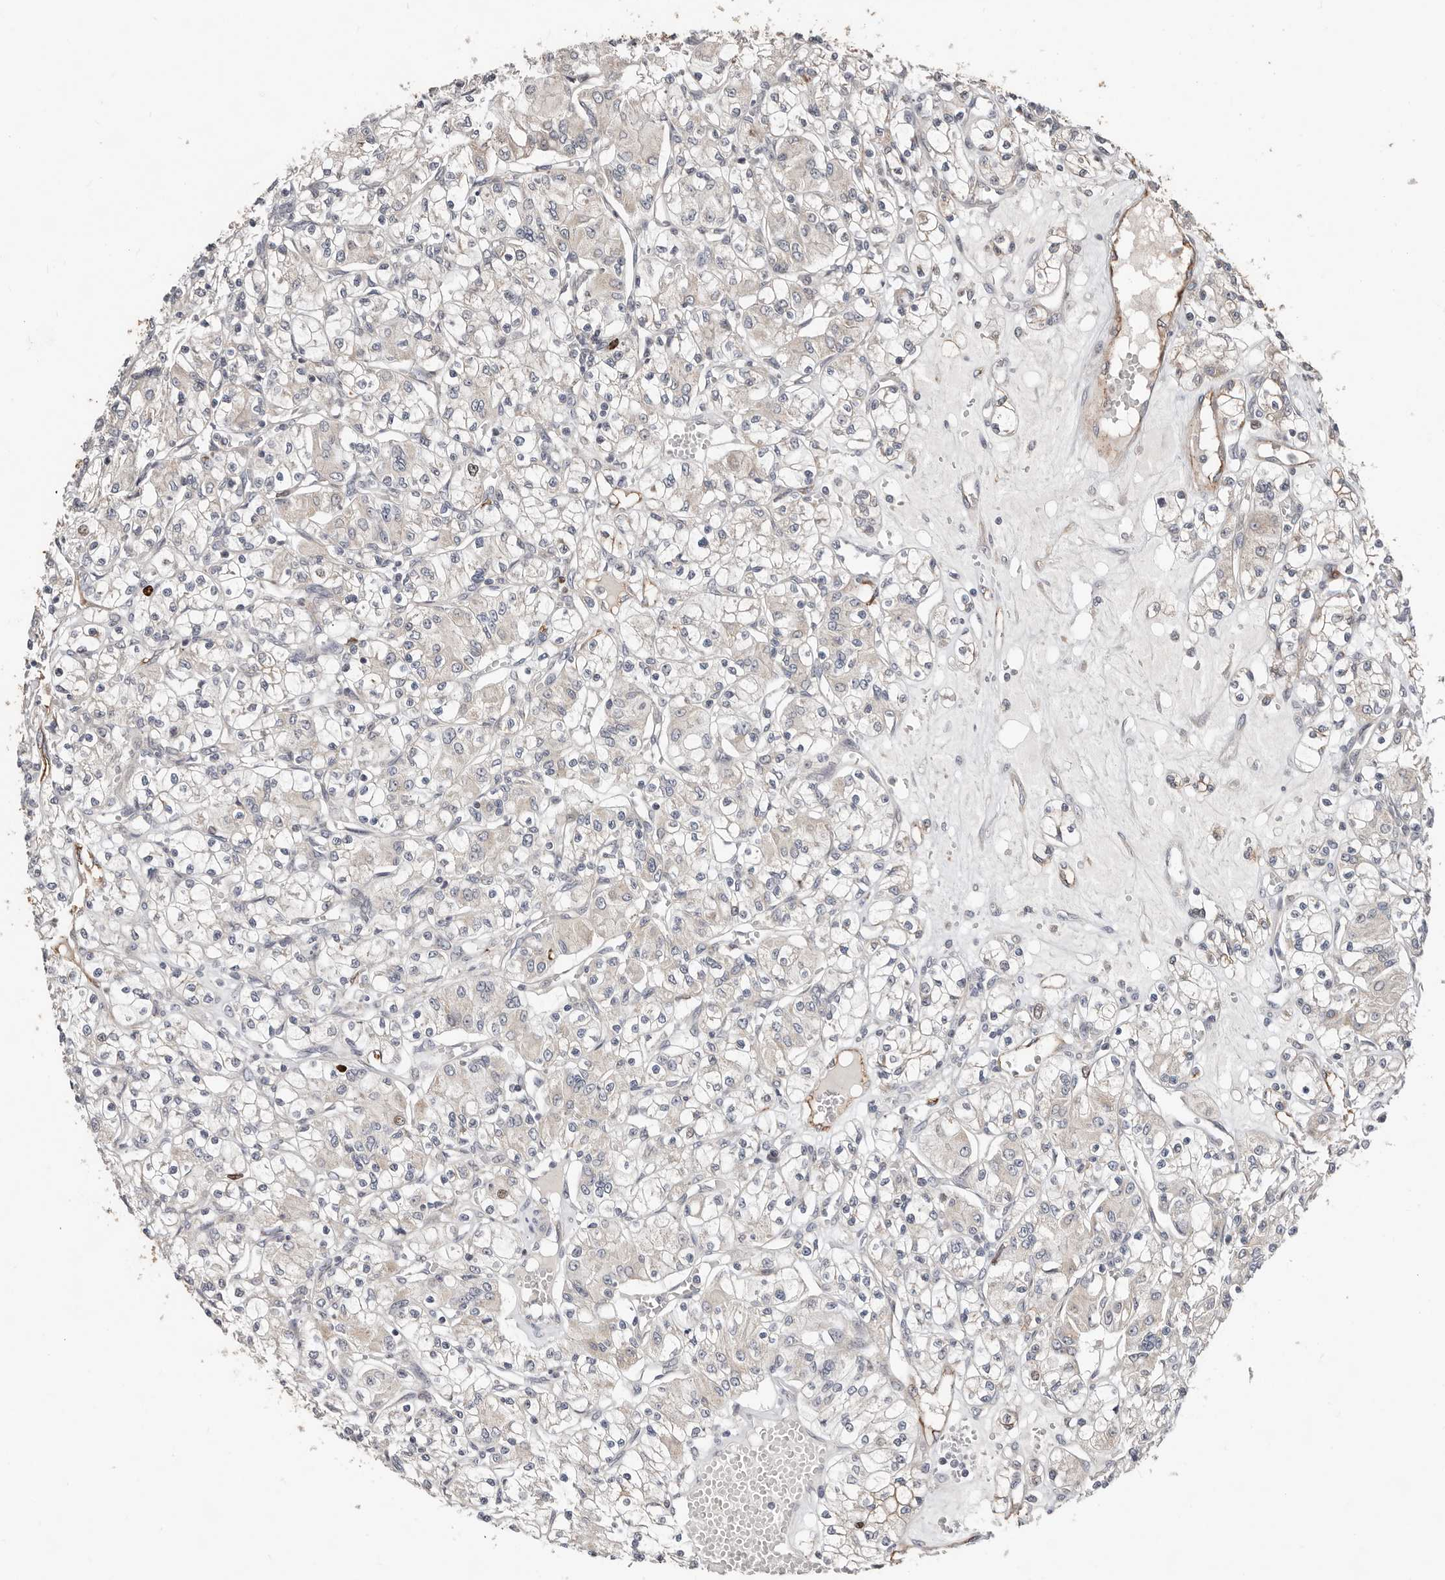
{"staining": {"intensity": "moderate", "quantity": "<25%", "location": "cytoplasmic/membranous"}, "tissue": "renal cancer", "cell_type": "Tumor cells", "image_type": "cancer", "snomed": [{"axis": "morphology", "description": "Adenocarcinoma, NOS"}, {"axis": "topography", "description": "Kidney"}], "caption": "Immunohistochemical staining of human renal cancer exhibits moderate cytoplasmic/membranous protein expression in about <25% of tumor cells.", "gene": "SMYD4", "patient": {"sex": "female", "age": 59}}